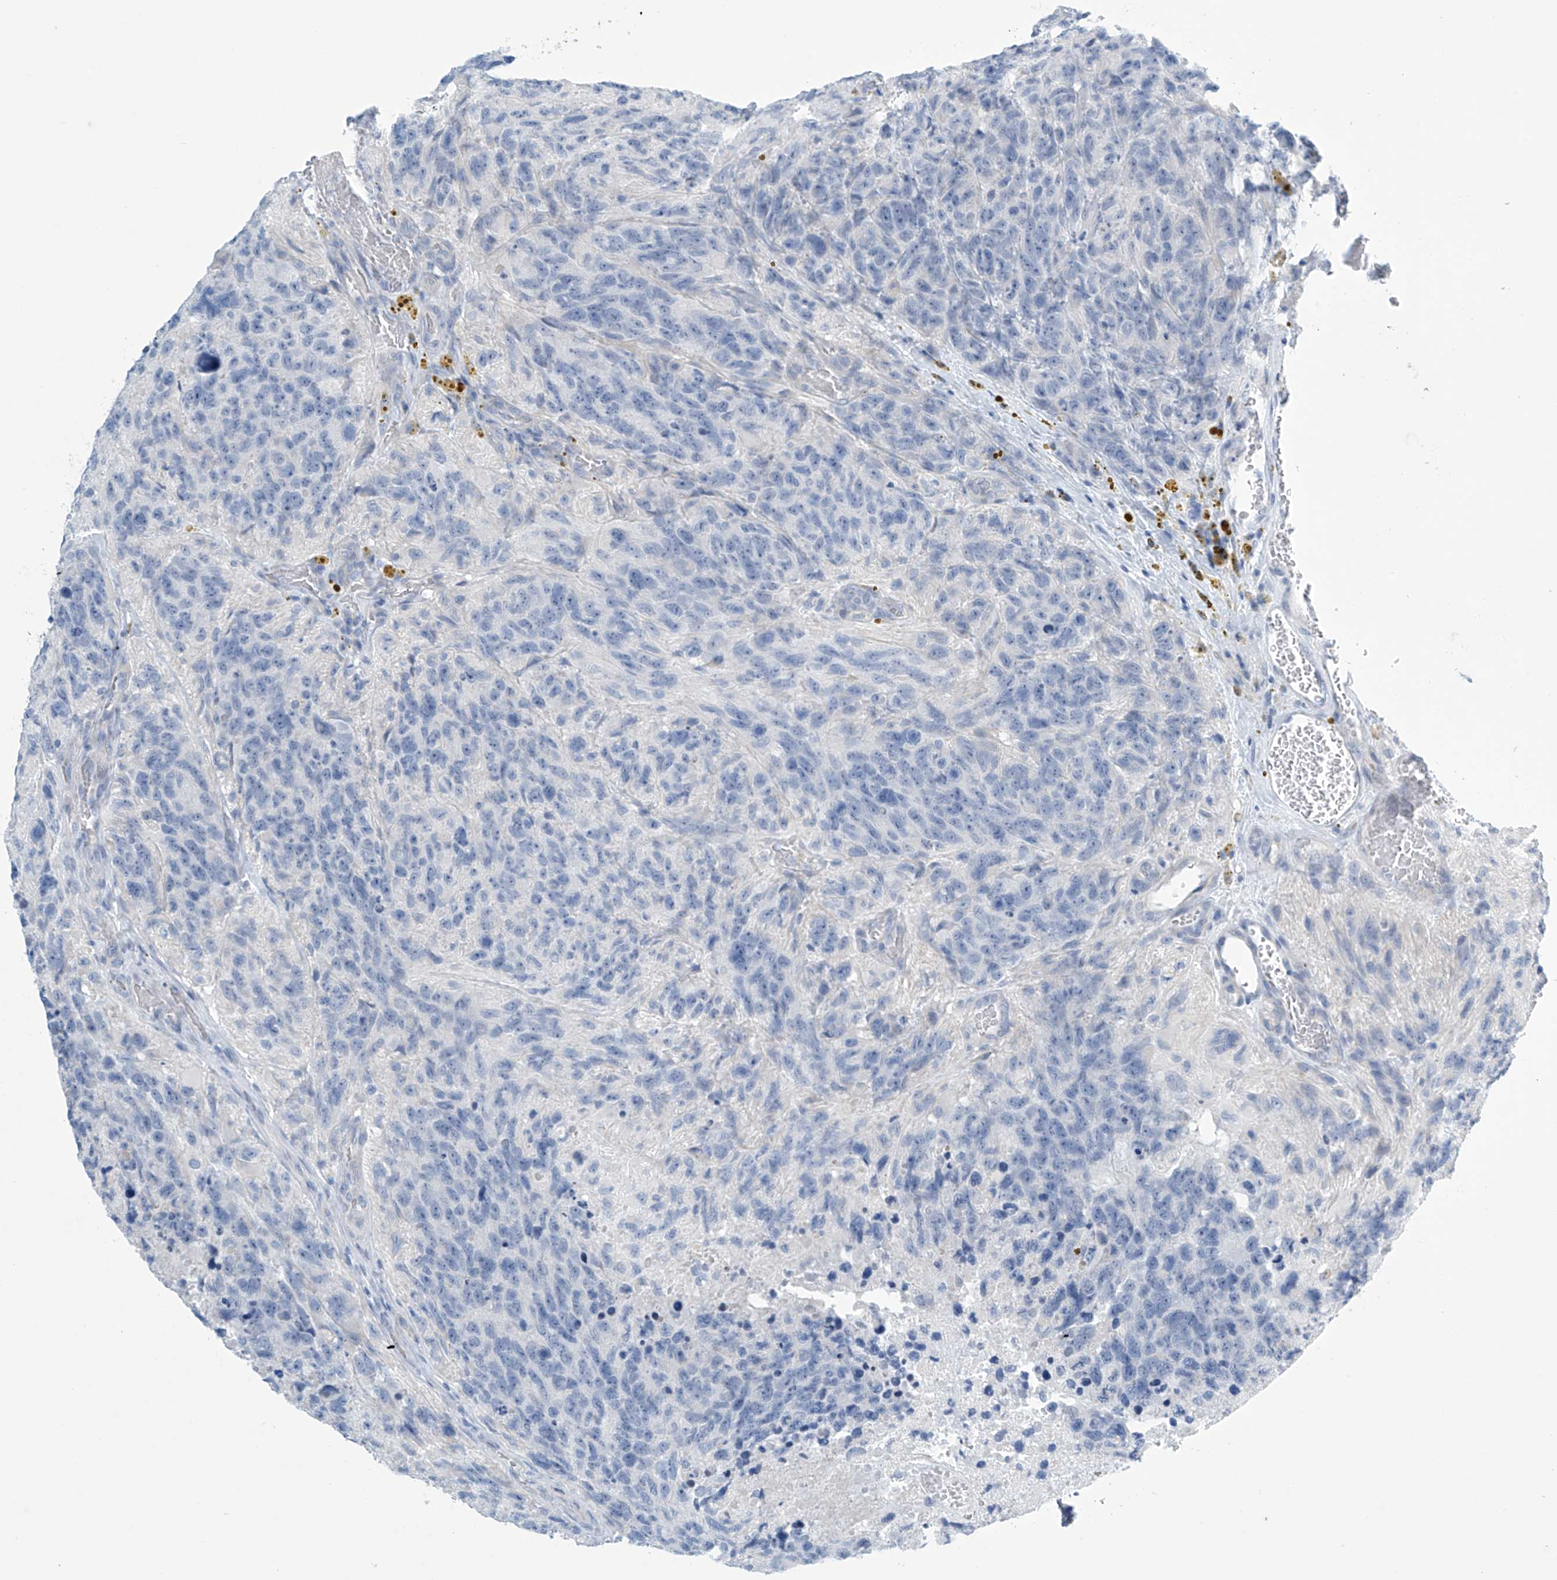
{"staining": {"intensity": "negative", "quantity": "none", "location": "none"}, "tissue": "glioma", "cell_type": "Tumor cells", "image_type": "cancer", "snomed": [{"axis": "morphology", "description": "Glioma, malignant, High grade"}, {"axis": "topography", "description": "Brain"}], "caption": "High magnification brightfield microscopy of glioma stained with DAB (brown) and counterstained with hematoxylin (blue): tumor cells show no significant expression. The staining is performed using DAB brown chromogen with nuclei counter-stained in using hematoxylin.", "gene": "SLC35A5", "patient": {"sex": "male", "age": 69}}